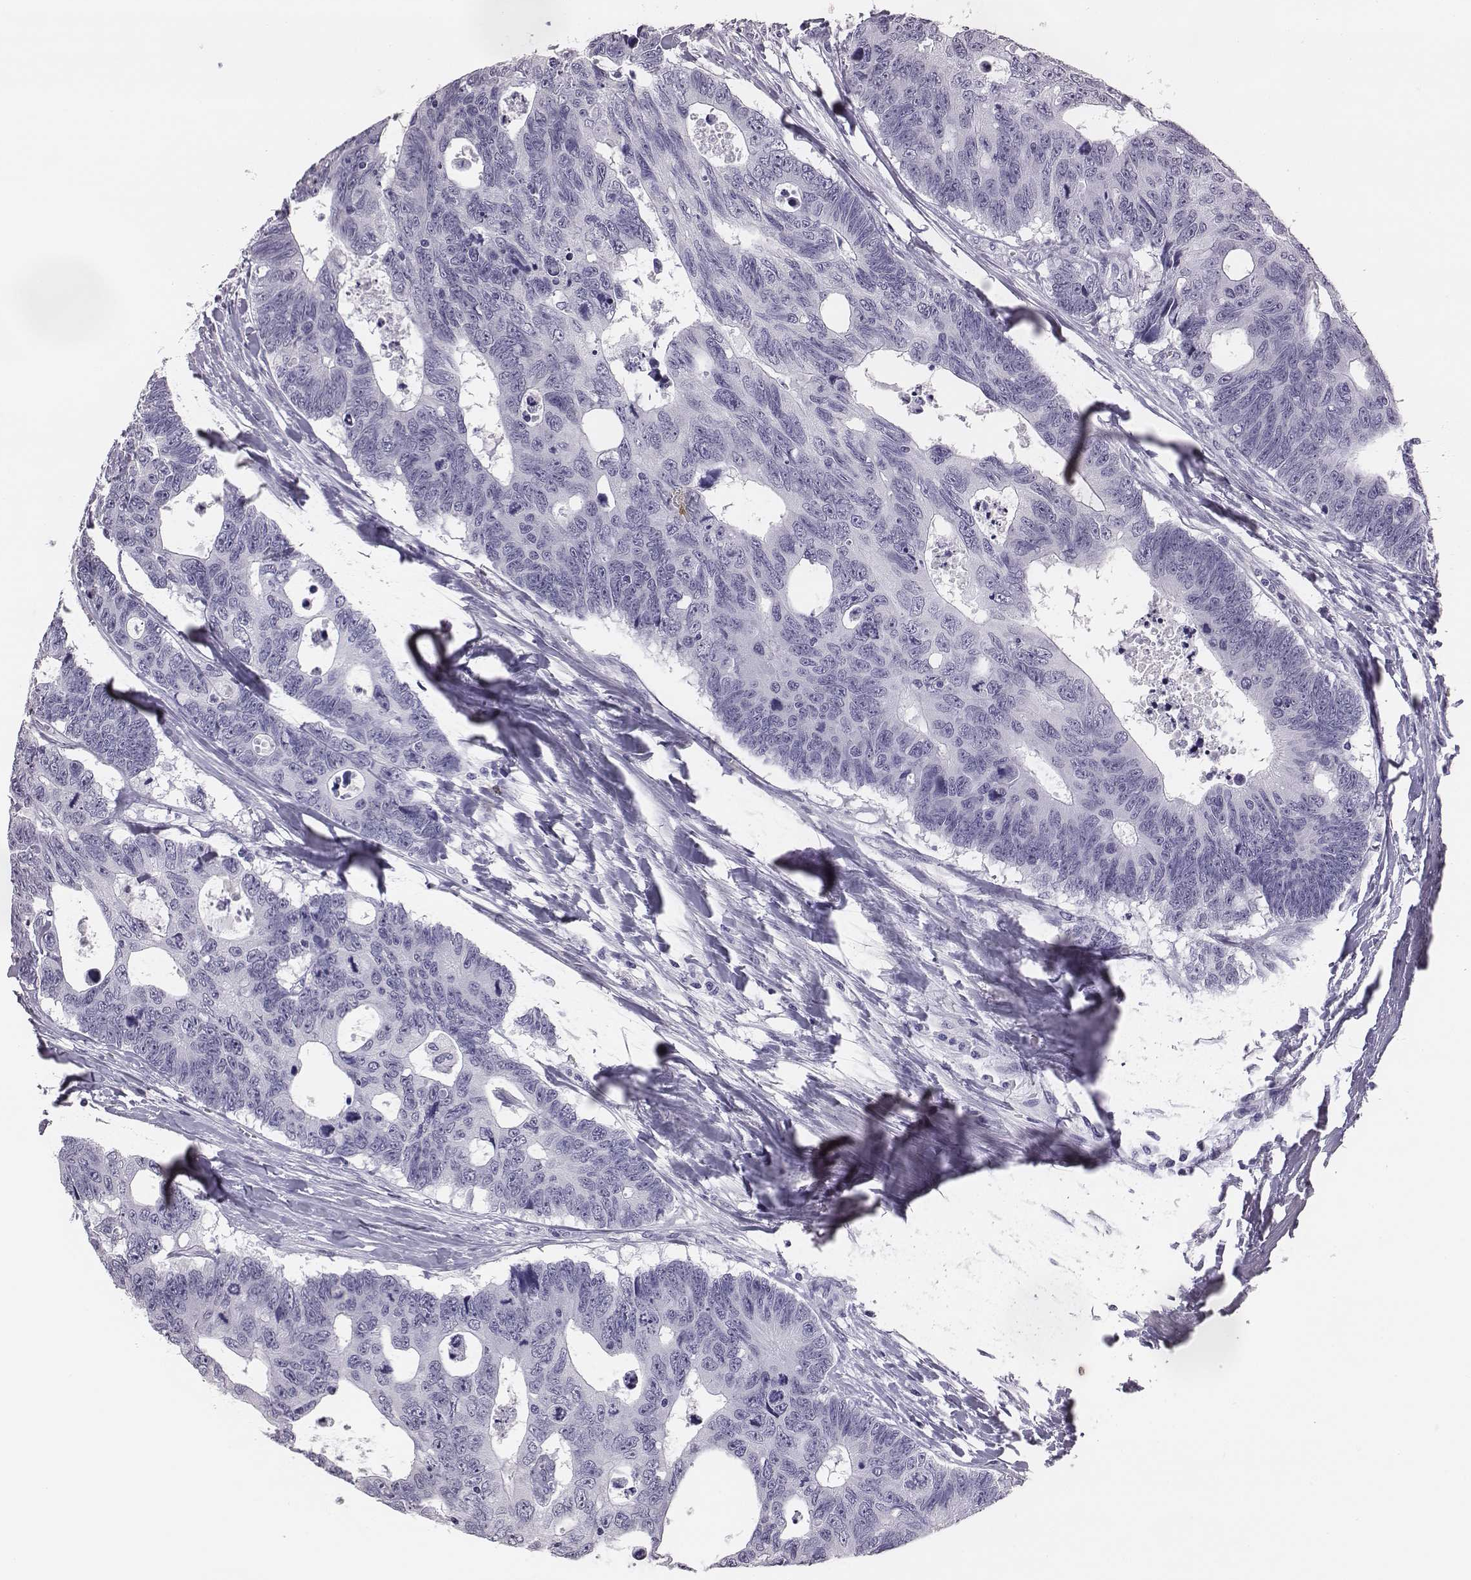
{"staining": {"intensity": "negative", "quantity": "none", "location": "none"}, "tissue": "colorectal cancer", "cell_type": "Tumor cells", "image_type": "cancer", "snomed": [{"axis": "morphology", "description": "Adenocarcinoma, NOS"}, {"axis": "topography", "description": "Colon"}], "caption": "DAB immunohistochemical staining of adenocarcinoma (colorectal) displays no significant staining in tumor cells. (Stains: DAB (3,3'-diaminobenzidine) immunohistochemistry (IHC) with hematoxylin counter stain, Microscopy: brightfield microscopy at high magnification).", "gene": "ACOD1", "patient": {"sex": "female", "age": 77}}